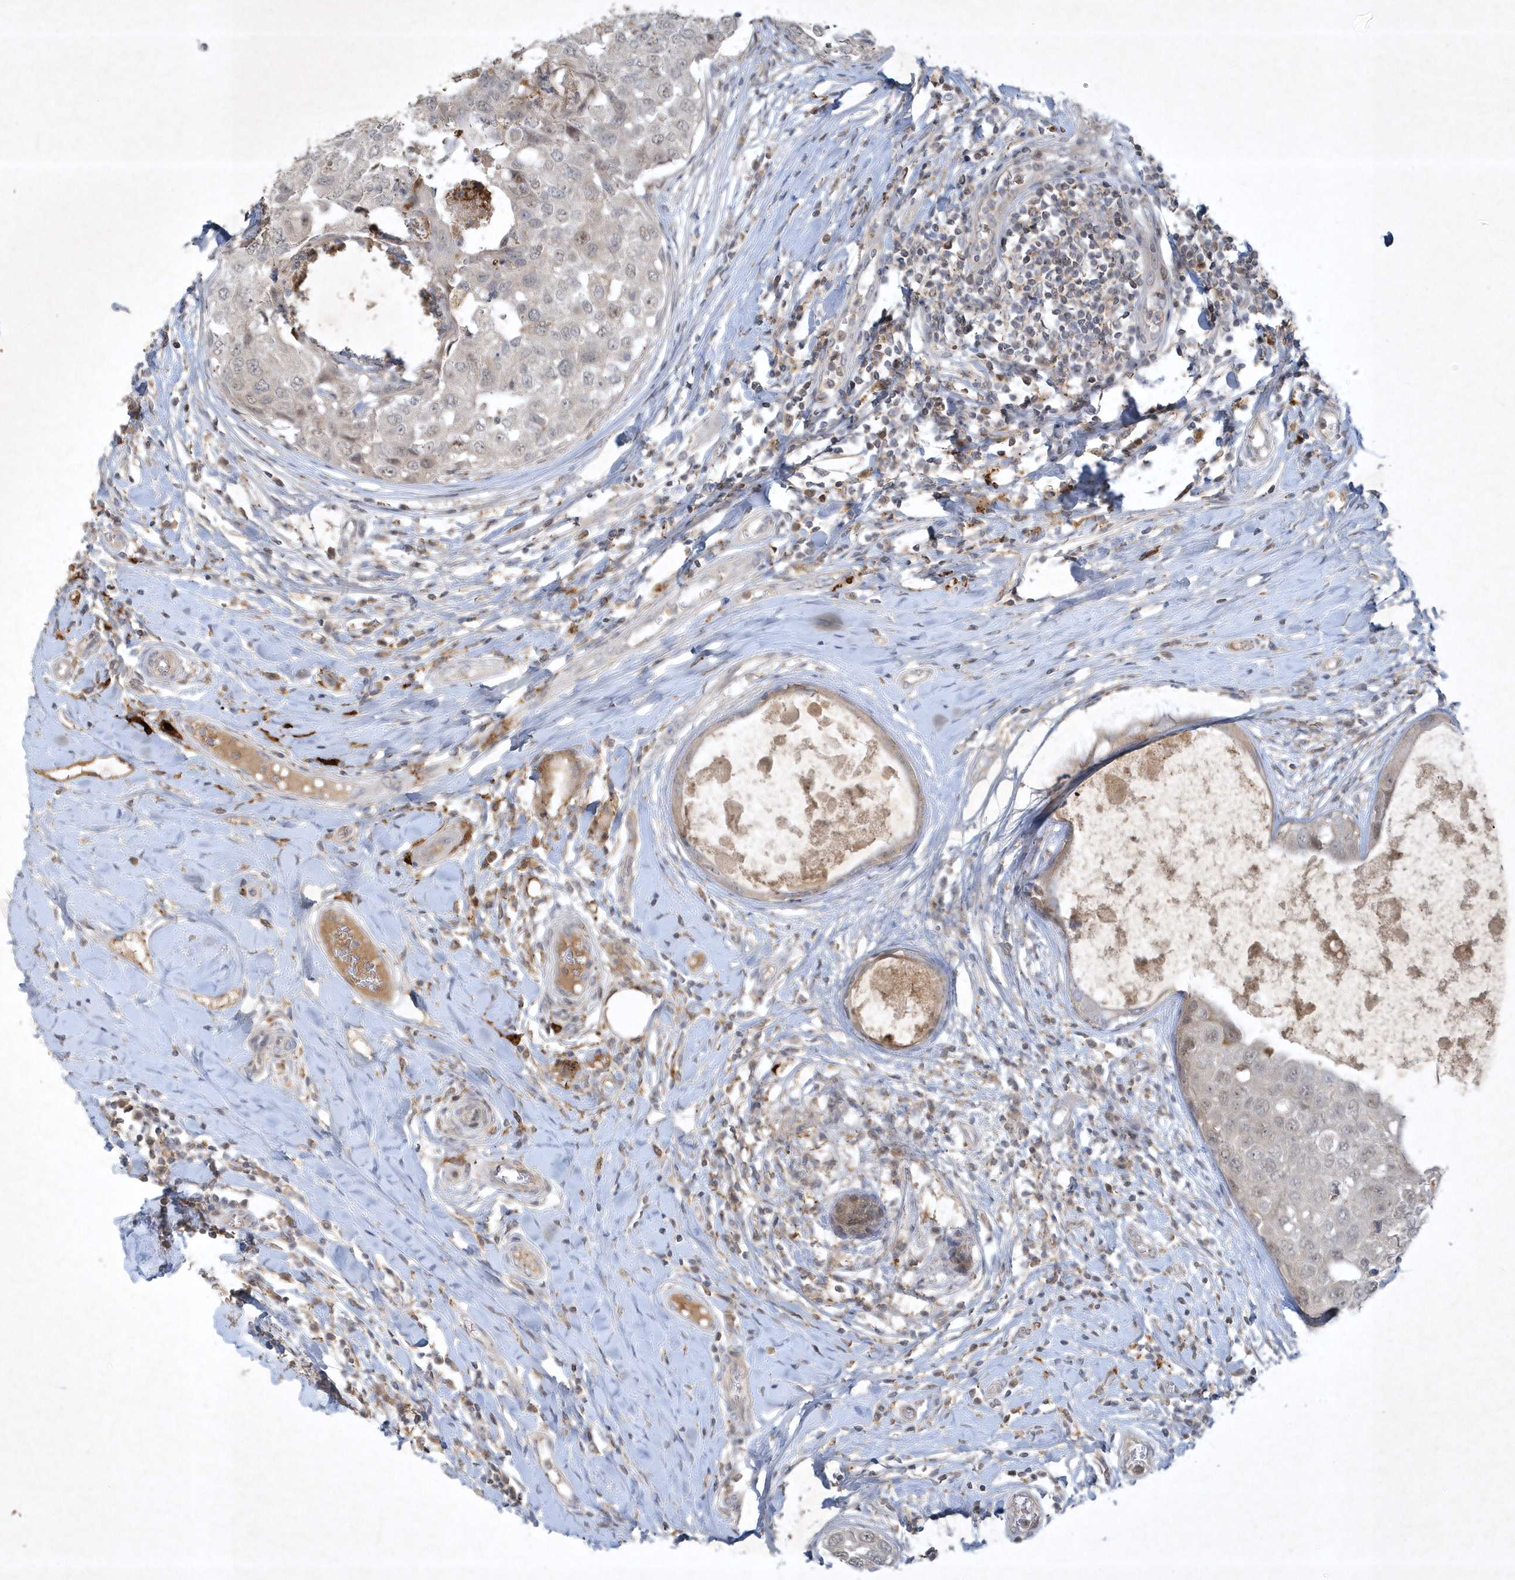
{"staining": {"intensity": "weak", "quantity": "<25%", "location": "nuclear"}, "tissue": "breast cancer", "cell_type": "Tumor cells", "image_type": "cancer", "snomed": [{"axis": "morphology", "description": "Duct carcinoma"}, {"axis": "topography", "description": "Breast"}], "caption": "Intraductal carcinoma (breast) stained for a protein using immunohistochemistry reveals no expression tumor cells.", "gene": "THG1L", "patient": {"sex": "female", "age": 27}}